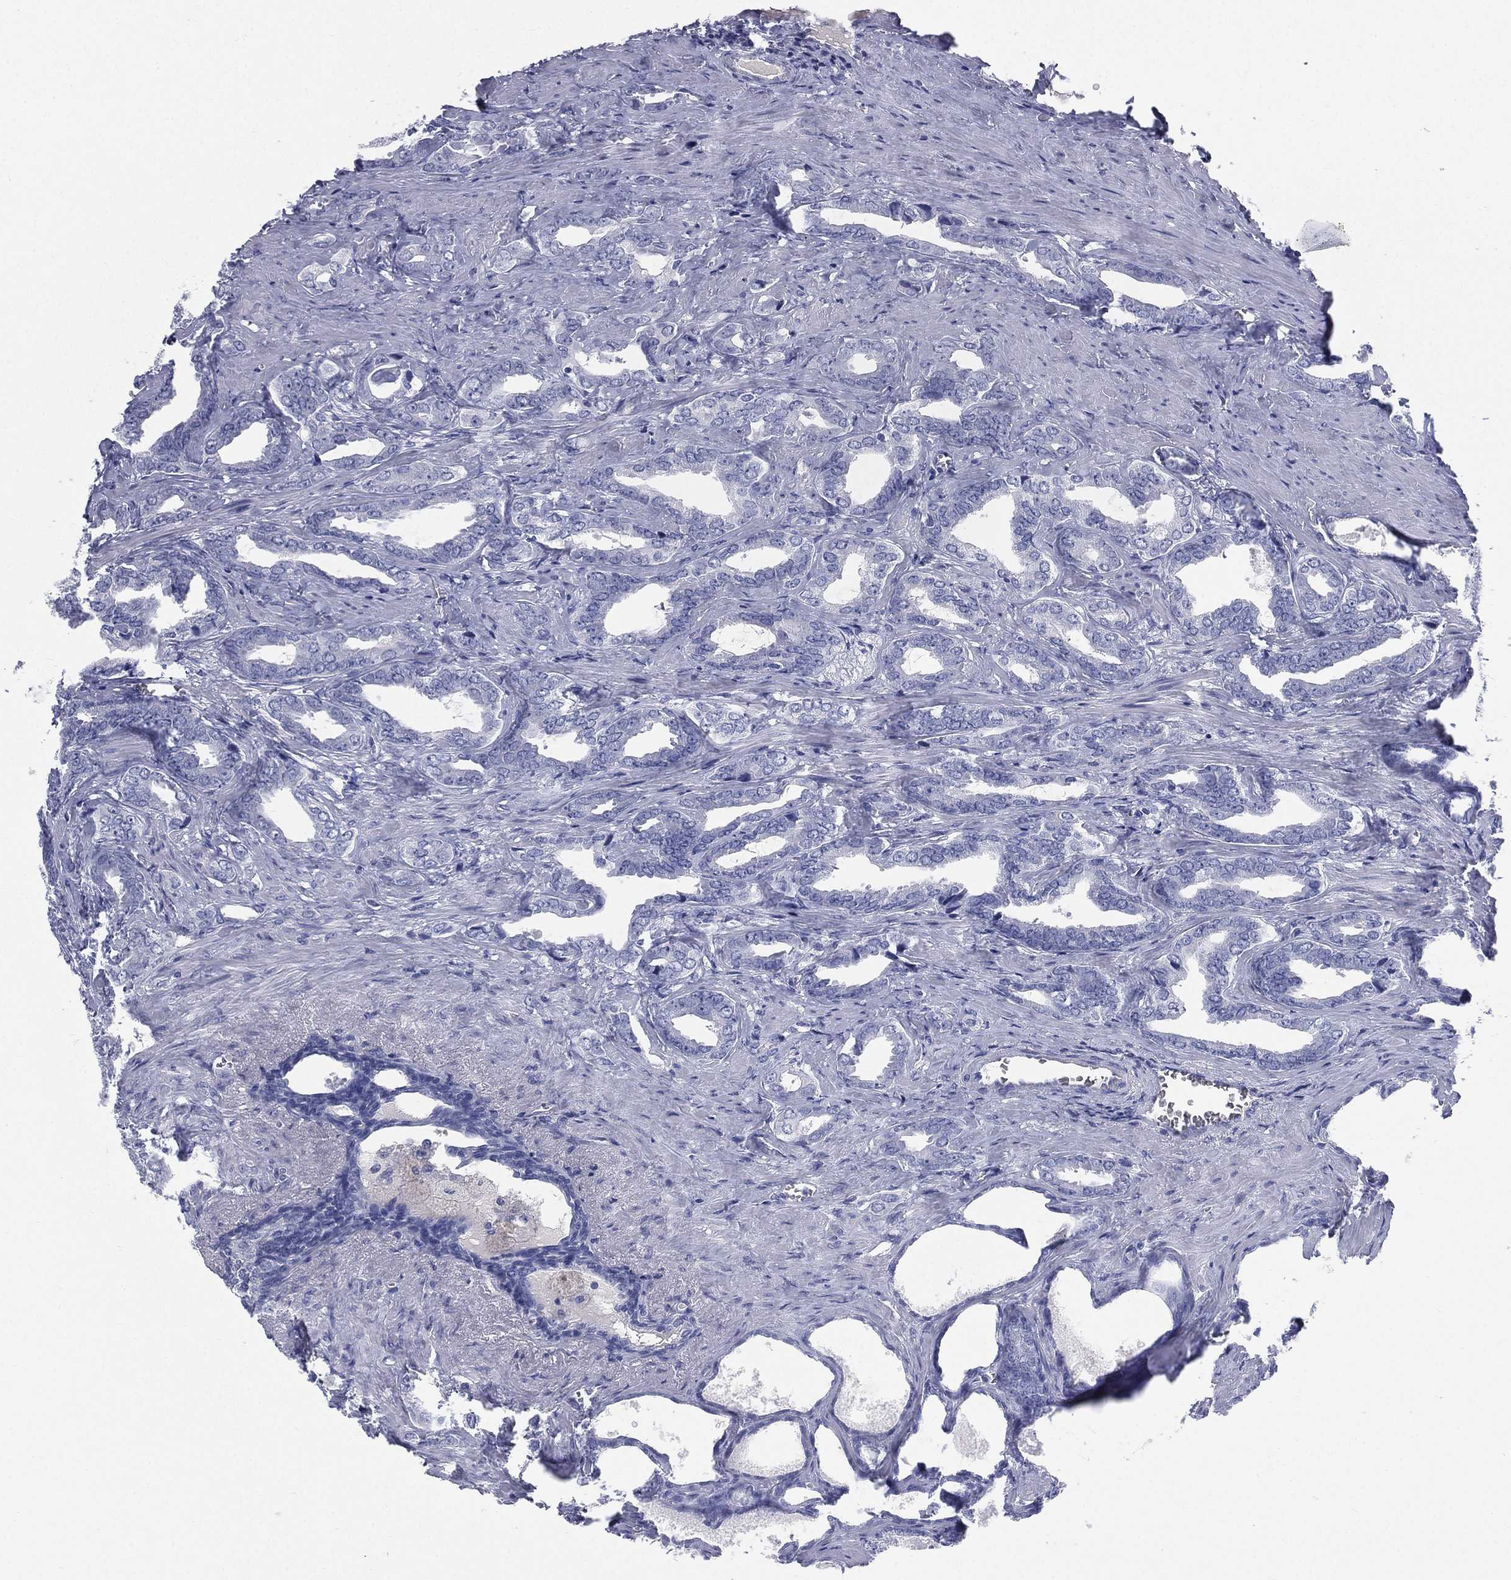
{"staining": {"intensity": "negative", "quantity": "none", "location": "none"}, "tissue": "prostate cancer", "cell_type": "Tumor cells", "image_type": "cancer", "snomed": [{"axis": "morphology", "description": "Adenocarcinoma, NOS"}, {"axis": "topography", "description": "Prostate"}], "caption": "Immunohistochemistry (IHC) of prostate adenocarcinoma exhibits no staining in tumor cells.", "gene": "HP", "patient": {"sex": "male", "age": 66}}